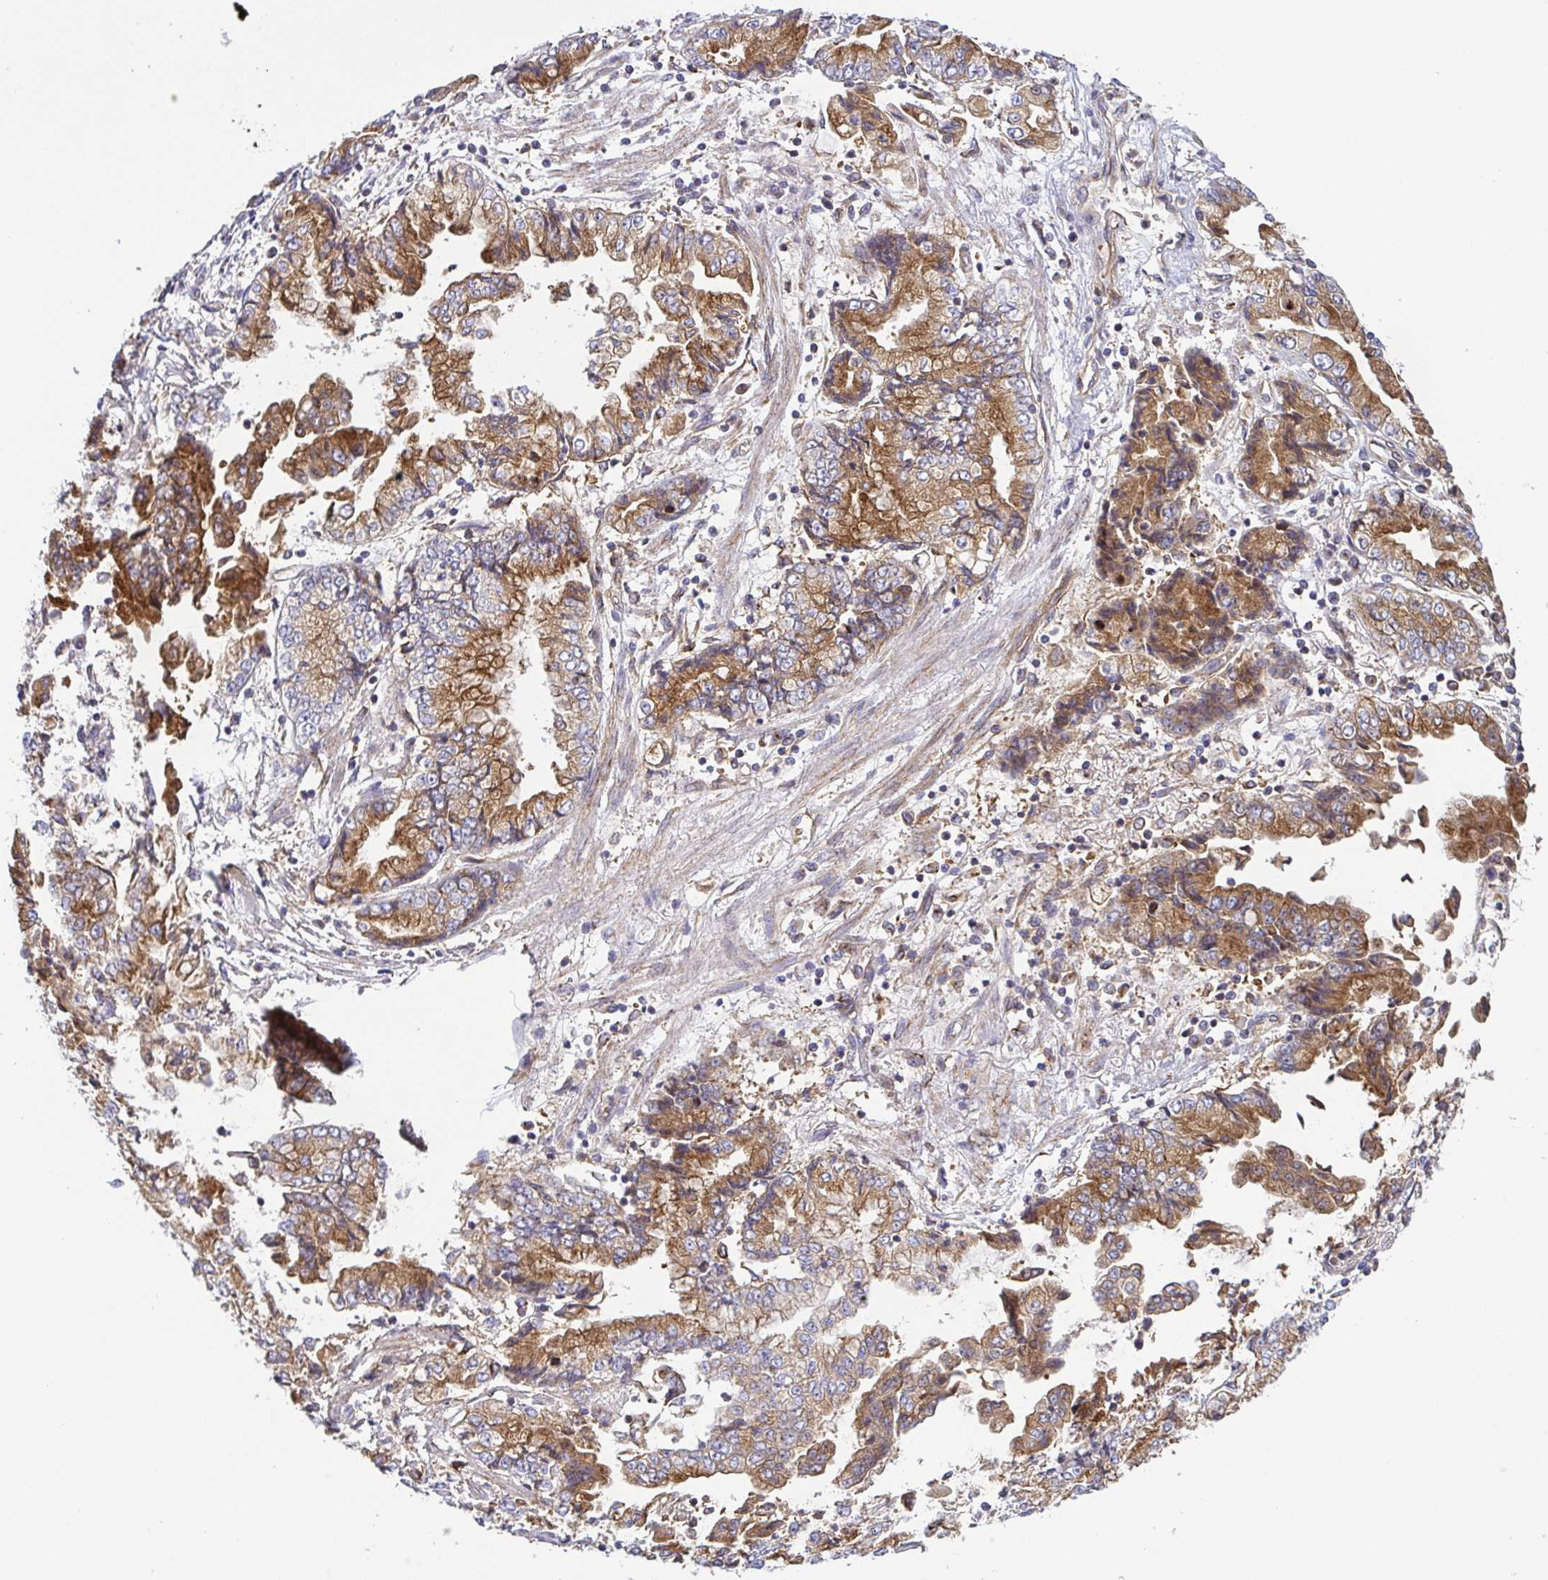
{"staining": {"intensity": "moderate", "quantity": ">75%", "location": "cytoplasmic/membranous"}, "tissue": "stomach cancer", "cell_type": "Tumor cells", "image_type": "cancer", "snomed": [{"axis": "morphology", "description": "Adenocarcinoma, NOS"}, {"axis": "topography", "description": "Stomach, upper"}], "caption": "Protein staining exhibits moderate cytoplasmic/membranous positivity in approximately >75% of tumor cells in stomach adenocarcinoma.", "gene": "KIF5B", "patient": {"sex": "female", "age": 74}}